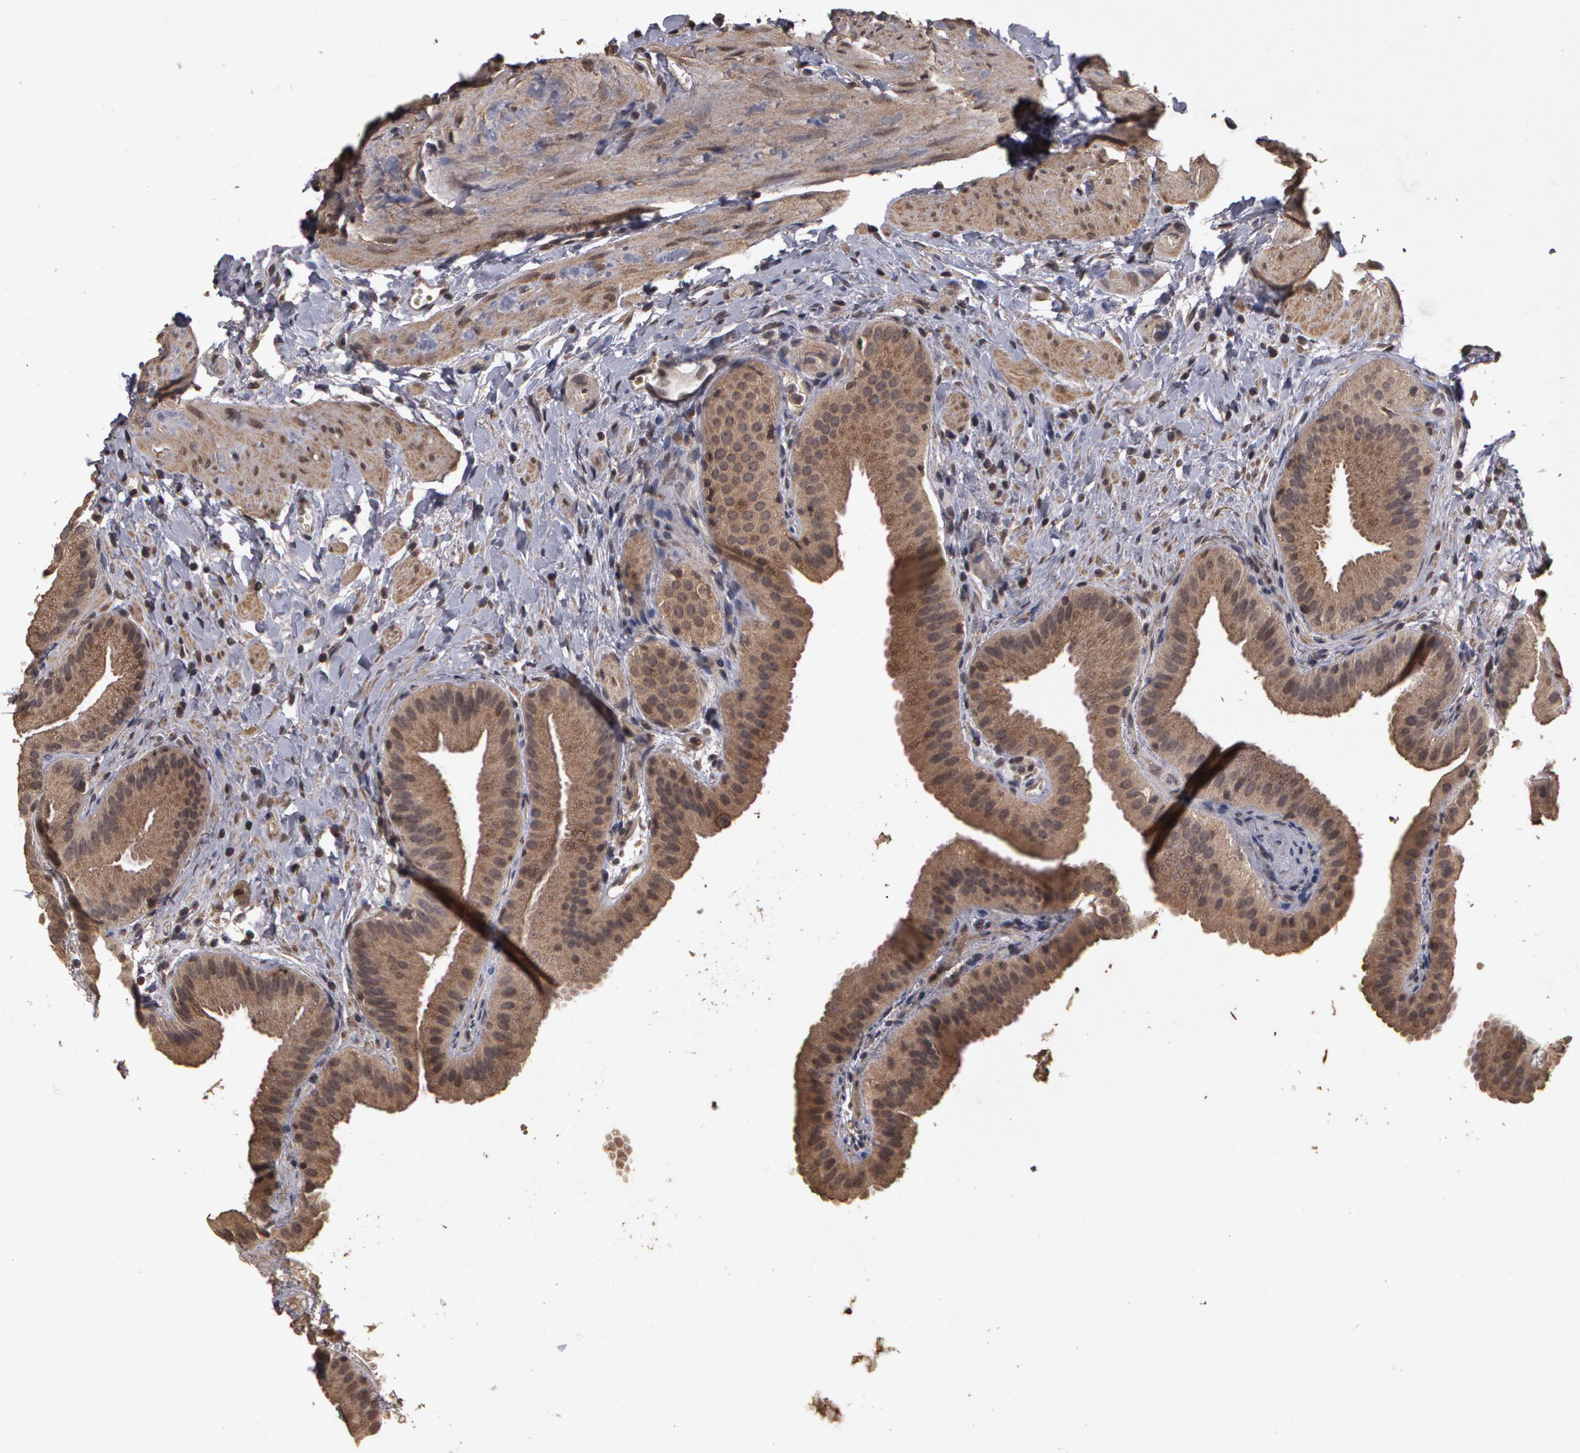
{"staining": {"intensity": "moderate", "quantity": ">75%", "location": "cytoplasmic/membranous"}, "tissue": "gallbladder", "cell_type": "Glandular cells", "image_type": "normal", "snomed": [{"axis": "morphology", "description": "Normal tissue, NOS"}, {"axis": "topography", "description": "Gallbladder"}], "caption": "DAB (3,3'-diaminobenzidine) immunohistochemical staining of unremarkable human gallbladder displays moderate cytoplasmic/membranous protein positivity in about >75% of glandular cells. (DAB IHC with brightfield microscopy, high magnification).", "gene": "CALR", "patient": {"sex": "female", "age": 63}}